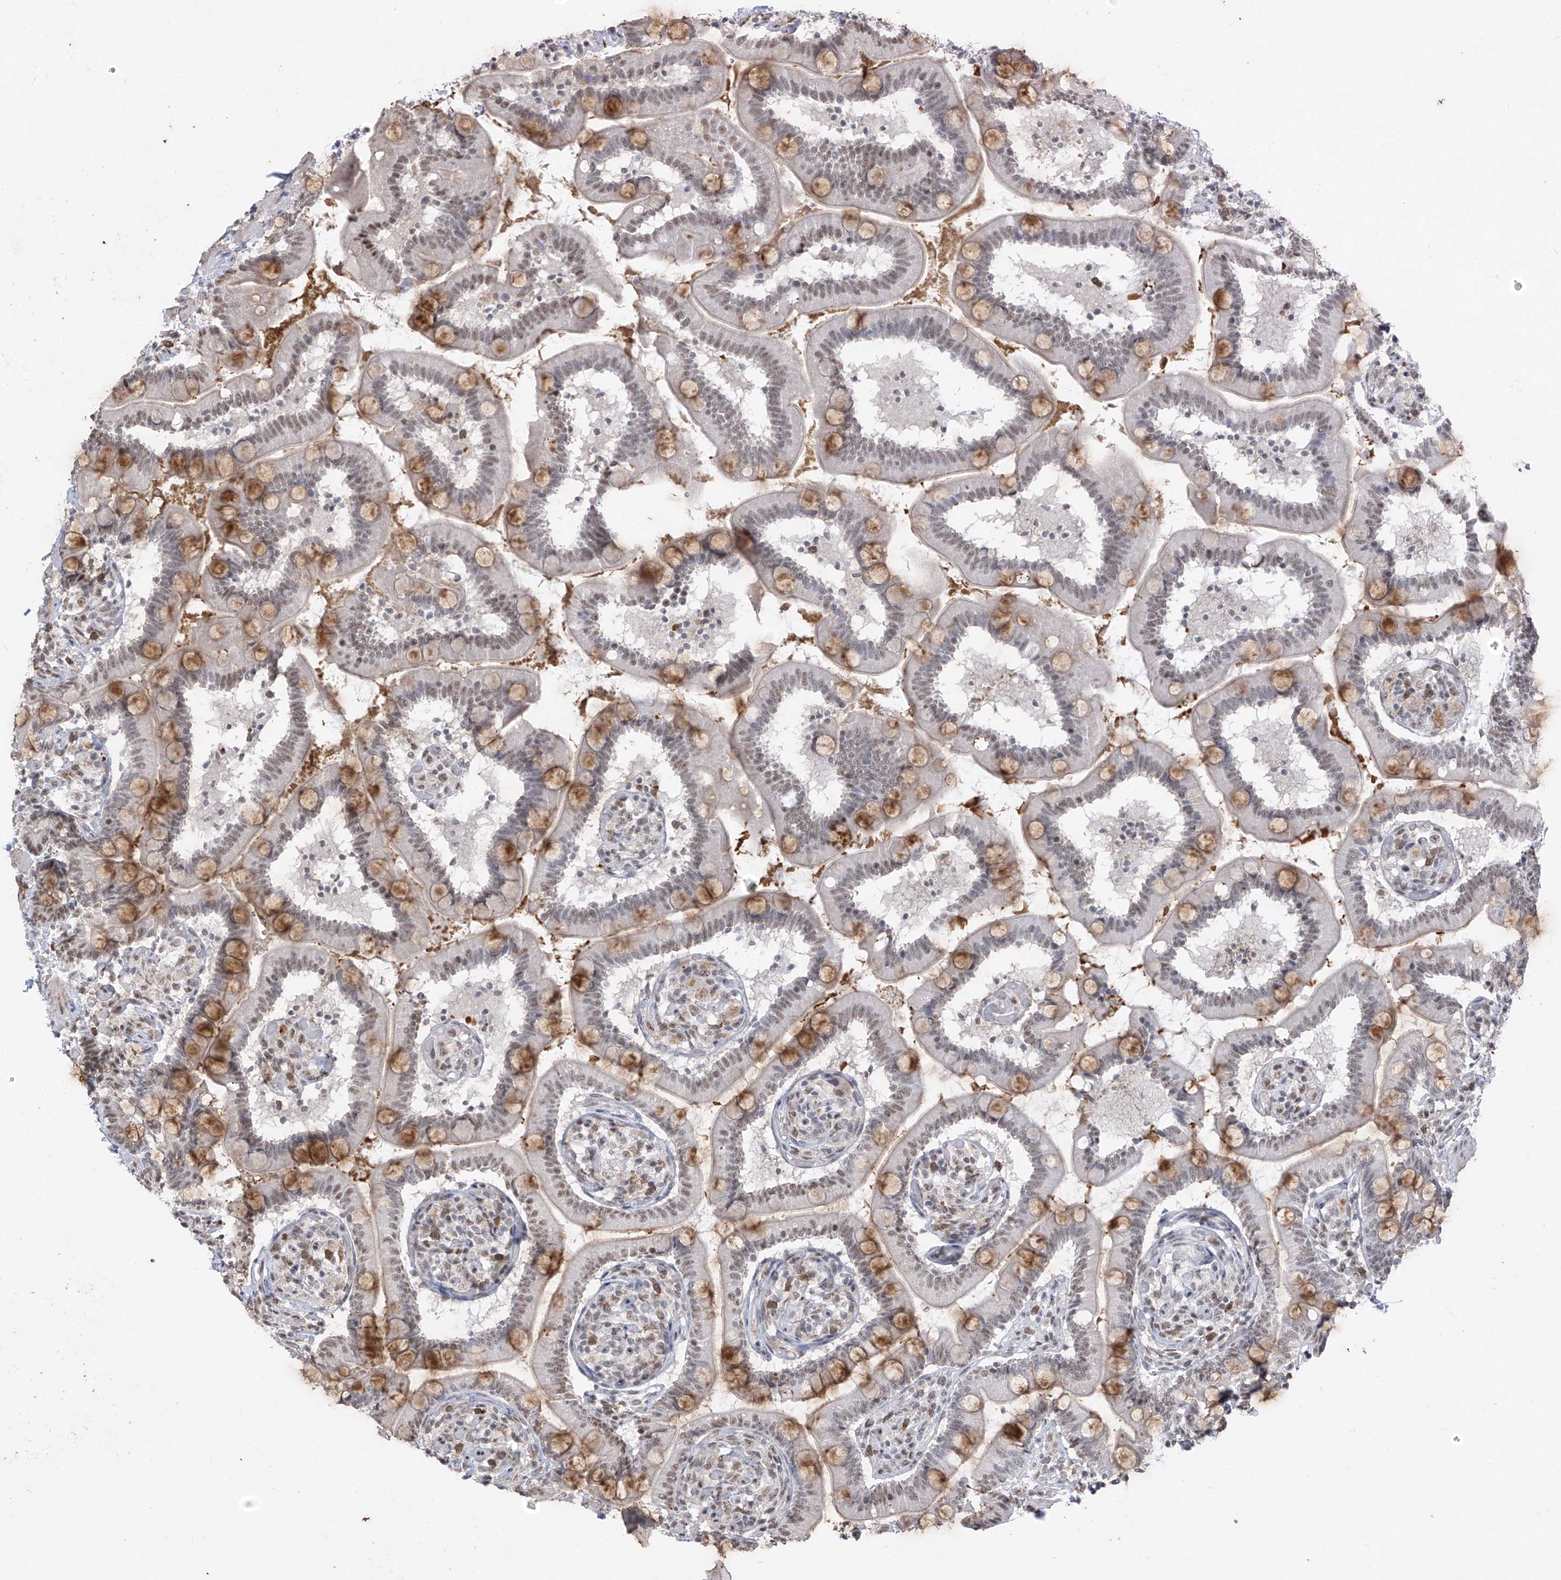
{"staining": {"intensity": "moderate", "quantity": "25%-75%", "location": "cytoplasmic/membranous,nuclear"}, "tissue": "small intestine", "cell_type": "Glandular cells", "image_type": "normal", "snomed": [{"axis": "morphology", "description": "Normal tissue, NOS"}, {"axis": "topography", "description": "Small intestine"}], "caption": "Small intestine stained with immunohistochemistry (IHC) exhibits moderate cytoplasmic/membranous,nuclear staining in approximately 25%-75% of glandular cells. Using DAB (brown) and hematoxylin (blue) stains, captured at high magnification using brightfield microscopy.", "gene": "TFEC", "patient": {"sex": "female", "age": 64}}